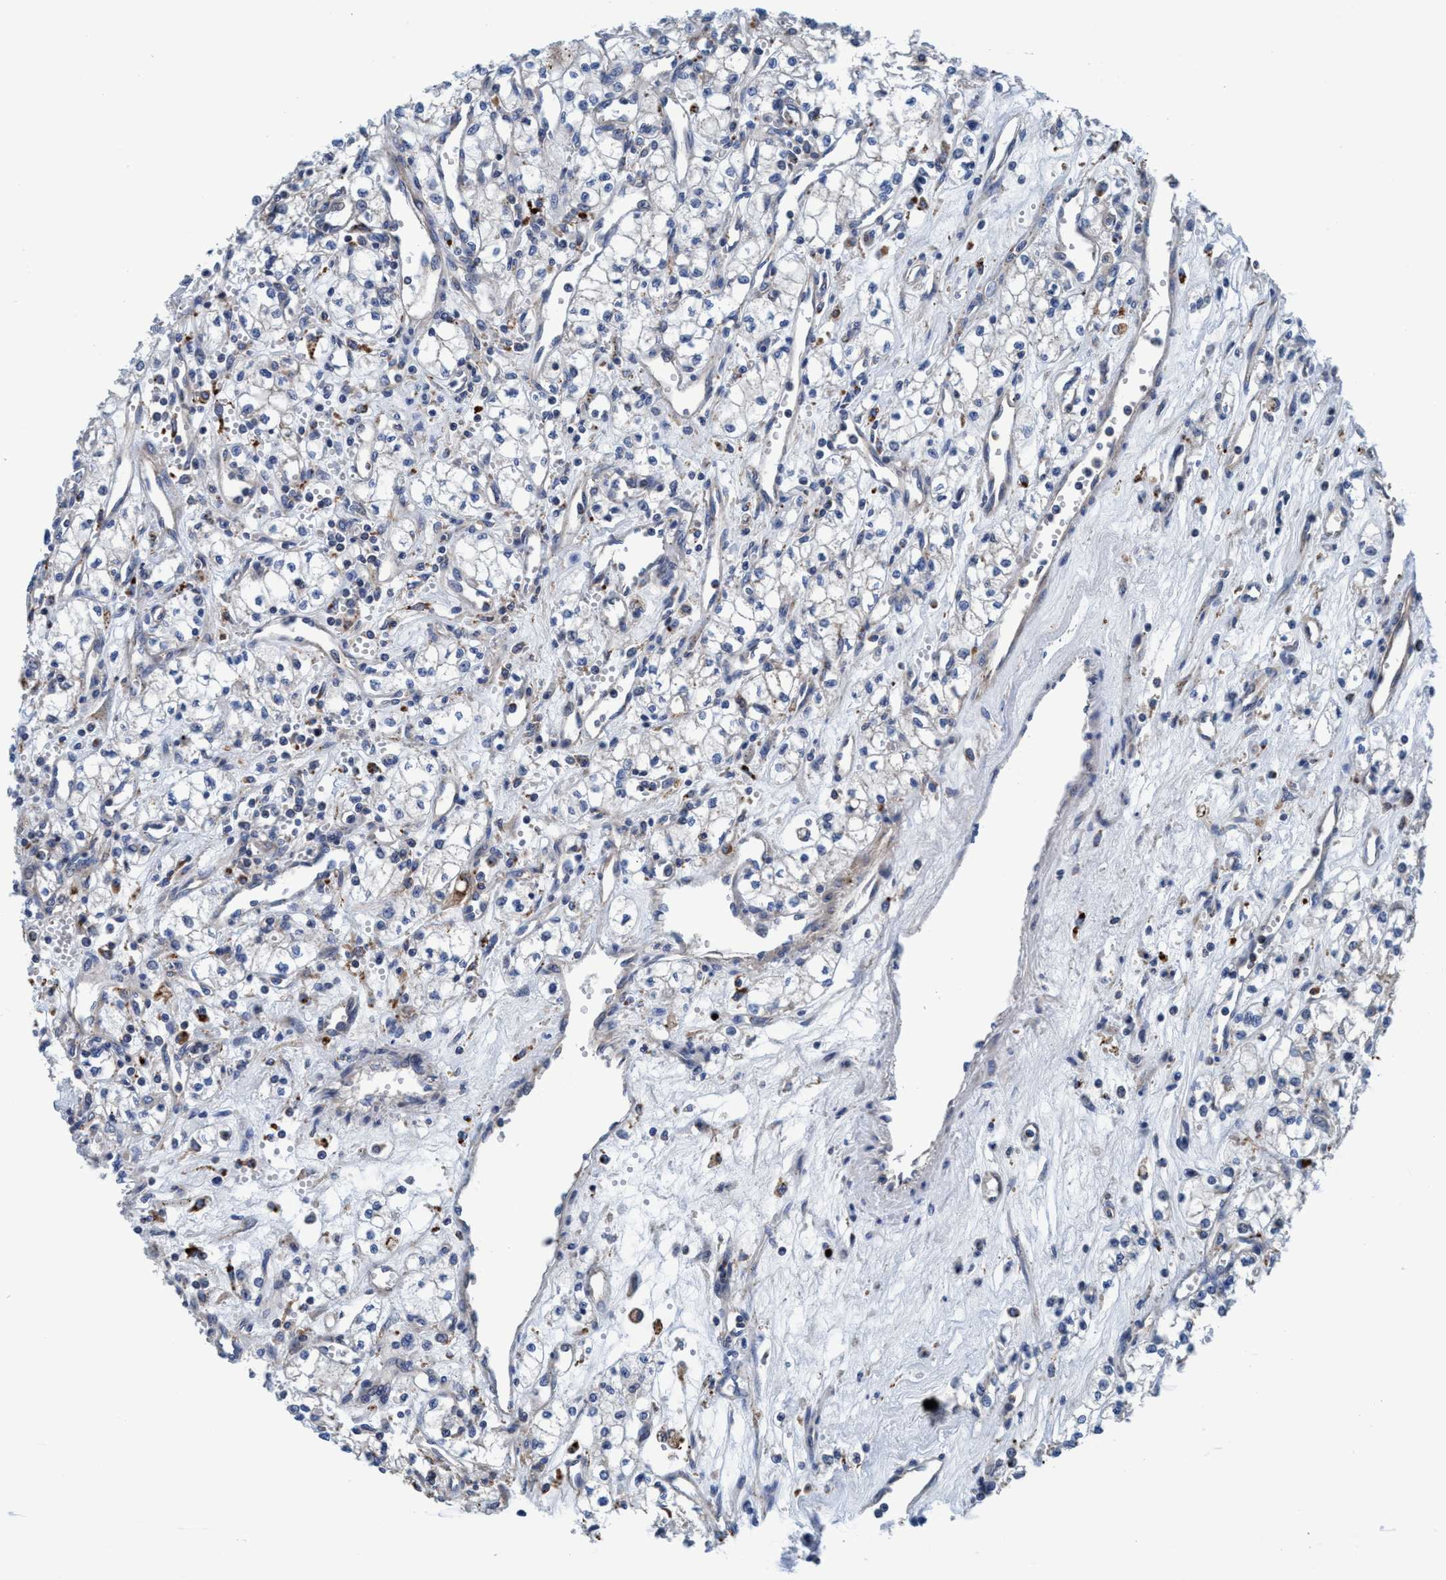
{"staining": {"intensity": "negative", "quantity": "none", "location": "none"}, "tissue": "renal cancer", "cell_type": "Tumor cells", "image_type": "cancer", "snomed": [{"axis": "morphology", "description": "Adenocarcinoma, NOS"}, {"axis": "topography", "description": "Kidney"}], "caption": "This is an immunohistochemistry (IHC) image of renal adenocarcinoma. There is no positivity in tumor cells.", "gene": "ENDOG", "patient": {"sex": "male", "age": 59}}